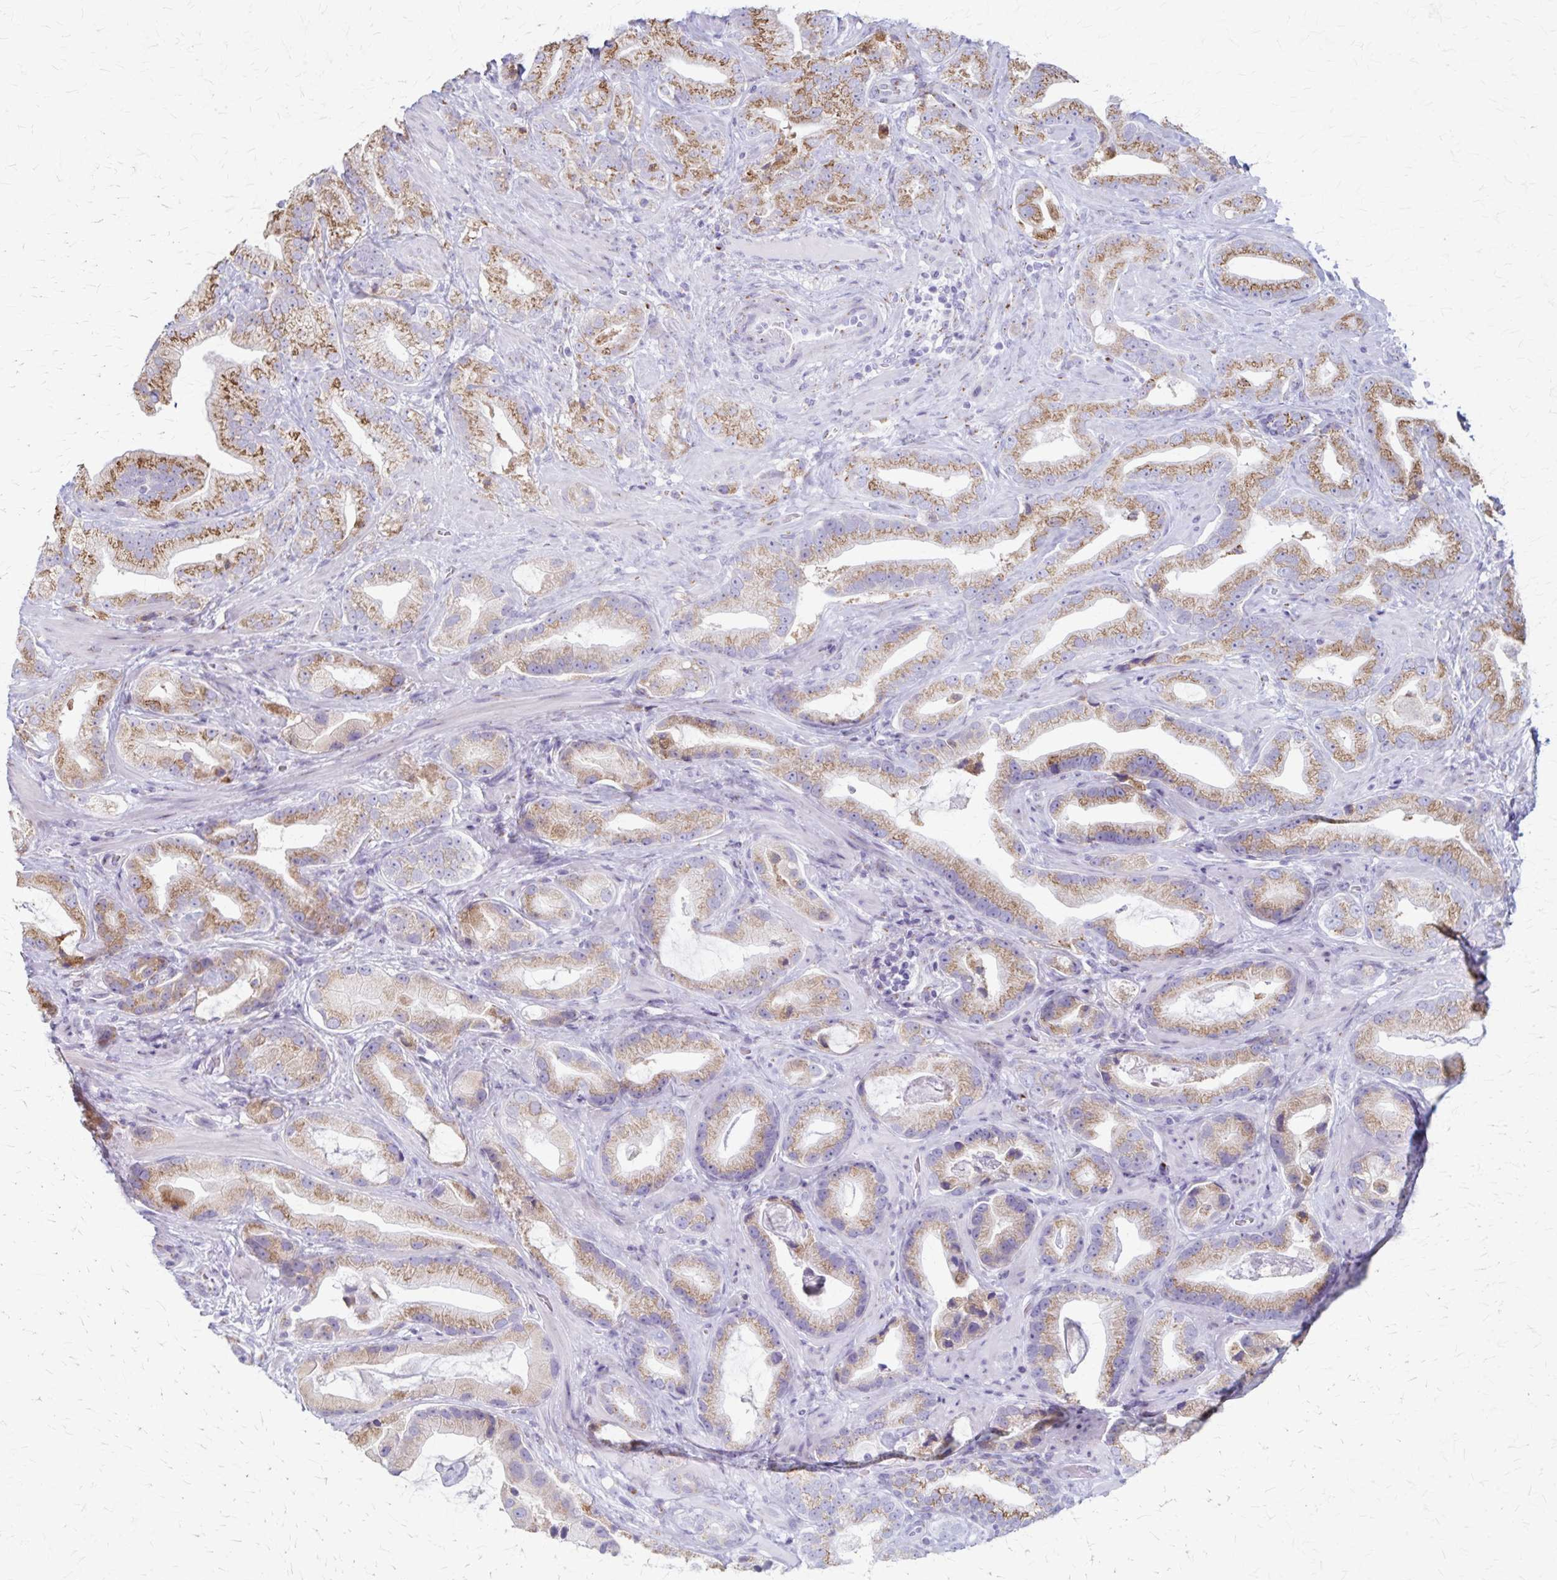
{"staining": {"intensity": "moderate", "quantity": ">75%", "location": "cytoplasmic/membranous"}, "tissue": "prostate cancer", "cell_type": "Tumor cells", "image_type": "cancer", "snomed": [{"axis": "morphology", "description": "Adenocarcinoma, Low grade"}, {"axis": "topography", "description": "Prostate"}], "caption": "Protein expression analysis of prostate low-grade adenocarcinoma shows moderate cytoplasmic/membranous expression in approximately >75% of tumor cells. (DAB IHC, brown staining for protein, blue staining for nuclei).", "gene": "MCFD2", "patient": {"sex": "male", "age": 62}}